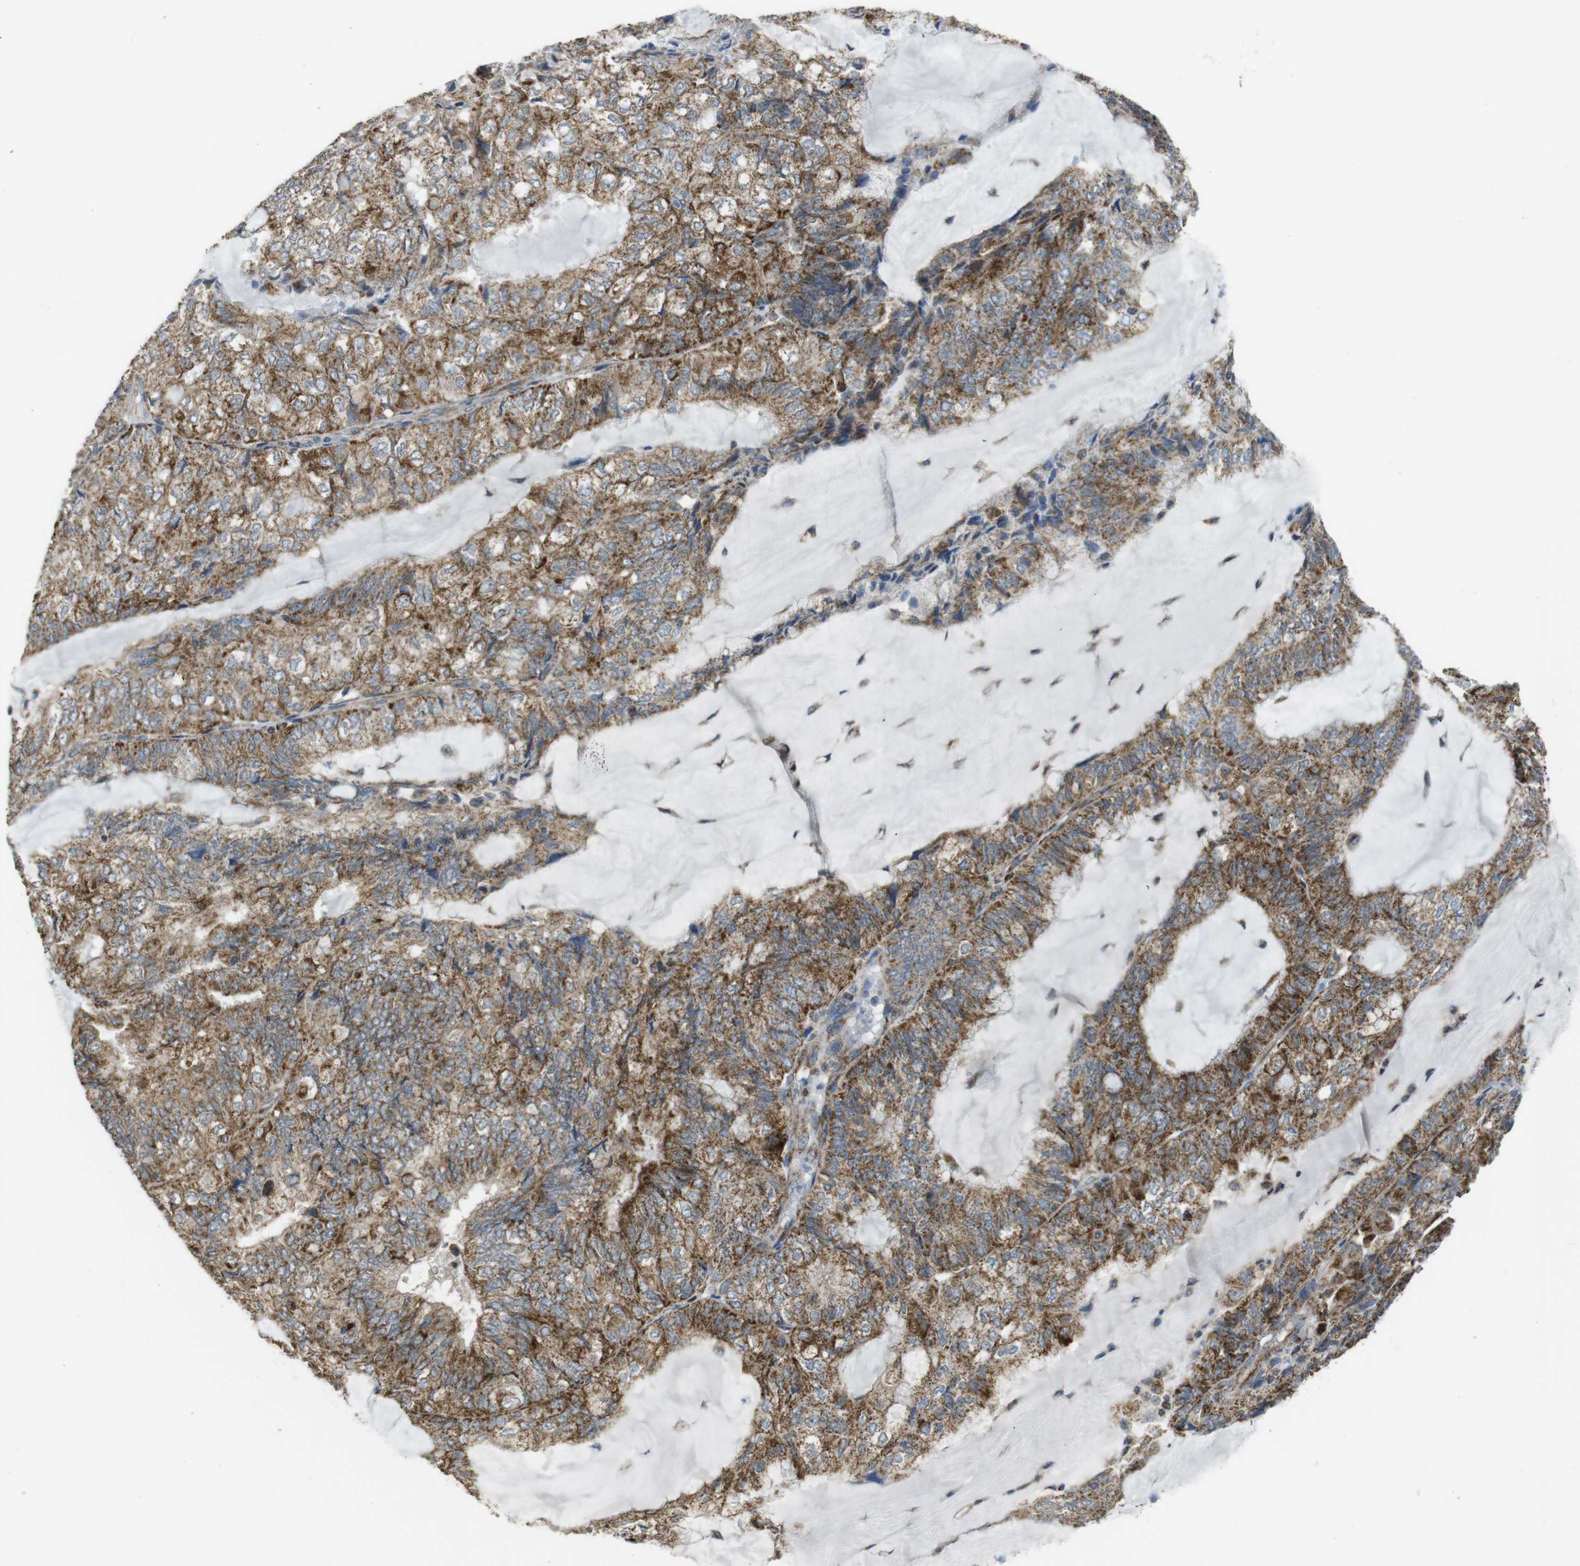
{"staining": {"intensity": "strong", "quantity": ">75%", "location": "cytoplasmic/membranous"}, "tissue": "endometrial cancer", "cell_type": "Tumor cells", "image_type": "cancer", "snomed": [{"axis": "morphology", "description": "Adenocarcinoma, NOS"}, {"axis": "topography", "description": "Endometrium"}], "caption": "Immunohistochemistry histopathology image of endometrial cancer stained for a protein (brown), which reveals high levels of strong cytoplasmic/membranous positivity in about >75% of tumor cells.", "gene": "CALHM2", "patient": {"sex": "female", "age": 81}}